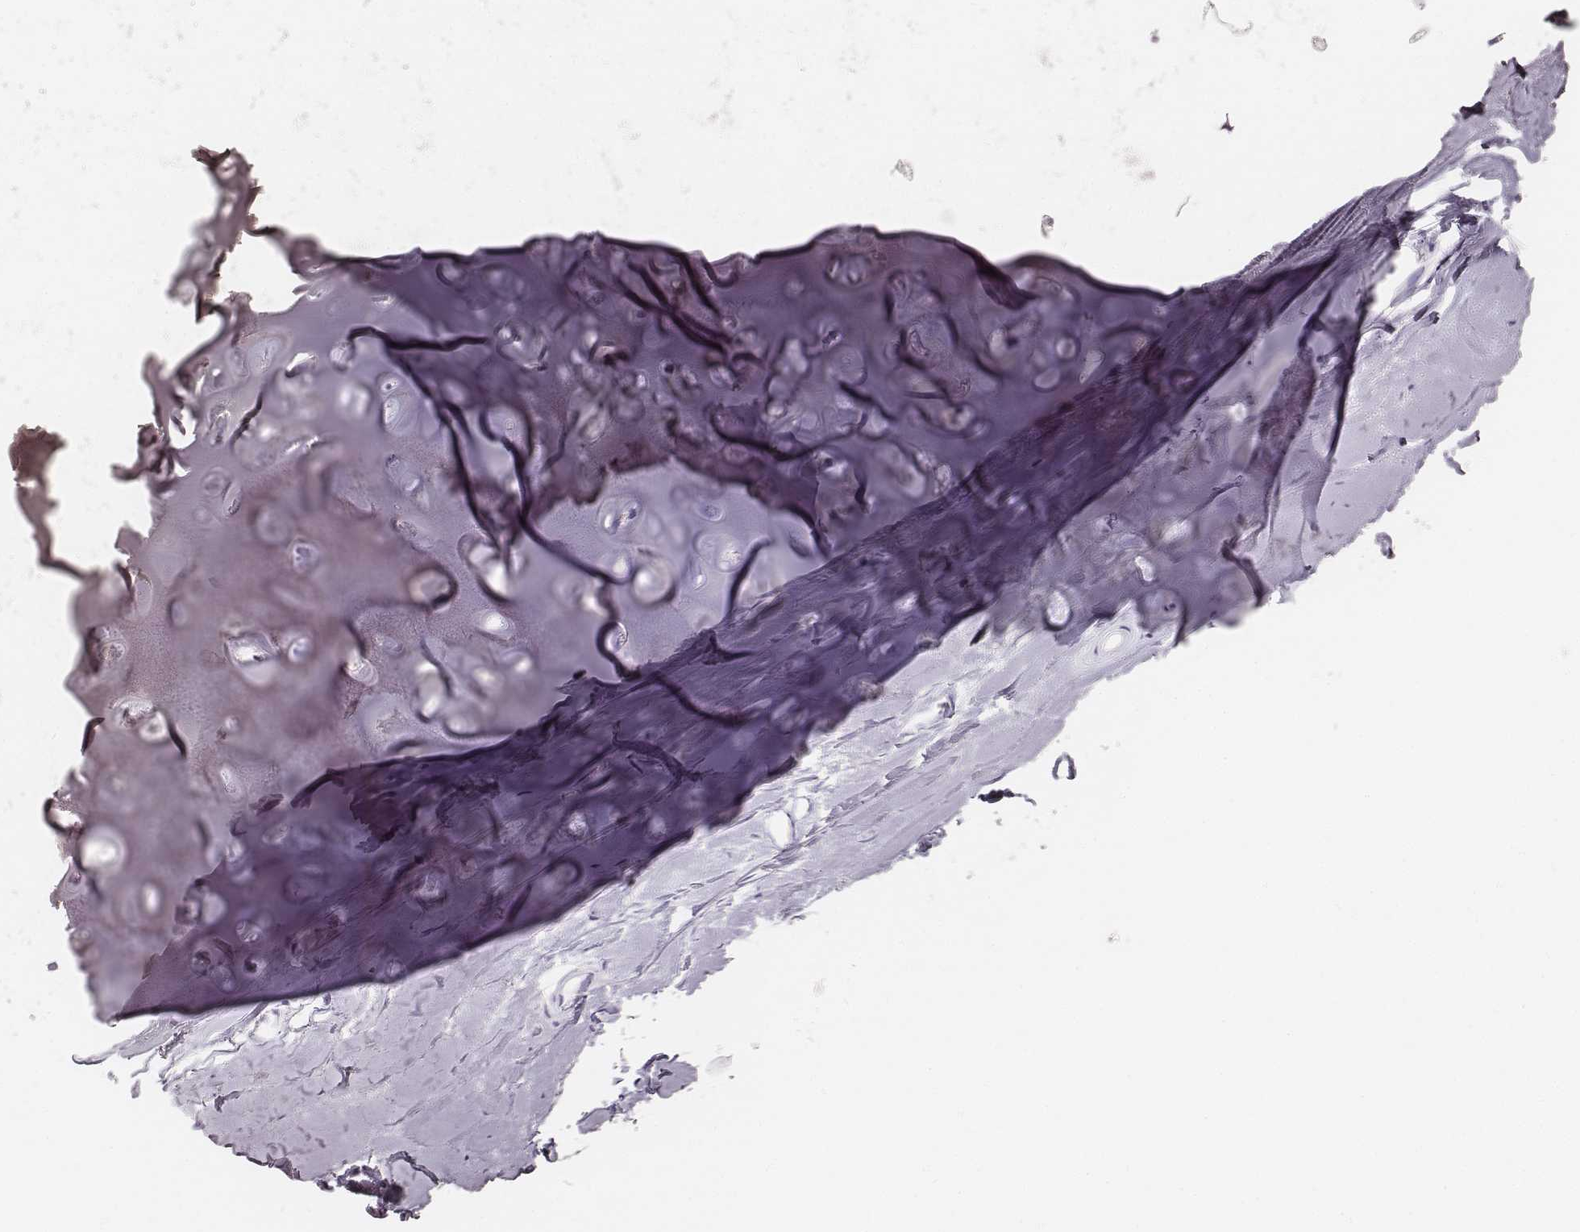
{"staining": {"intensity": "negative", "quantity": "none", "location": "none"}, "tissue": "soft tissue", "cell_type": "Chondrocytes", "image_type": "normal", "snomed": [{"axis": "morphology", "description": "Normal tissue, NOS"}, {"axis": "topography", "description": "Lymph node"}, {"axis": "topography", "description": "Bronchus"}], "caption": "Immunohistochemistry micrograph of unremarkable soft tissue: soft tissue stained with DAB exhibits no significant protein positivity in chondrocytes.", "gene": "KRT34", "patient": {"sex": "female", "age": 70}}